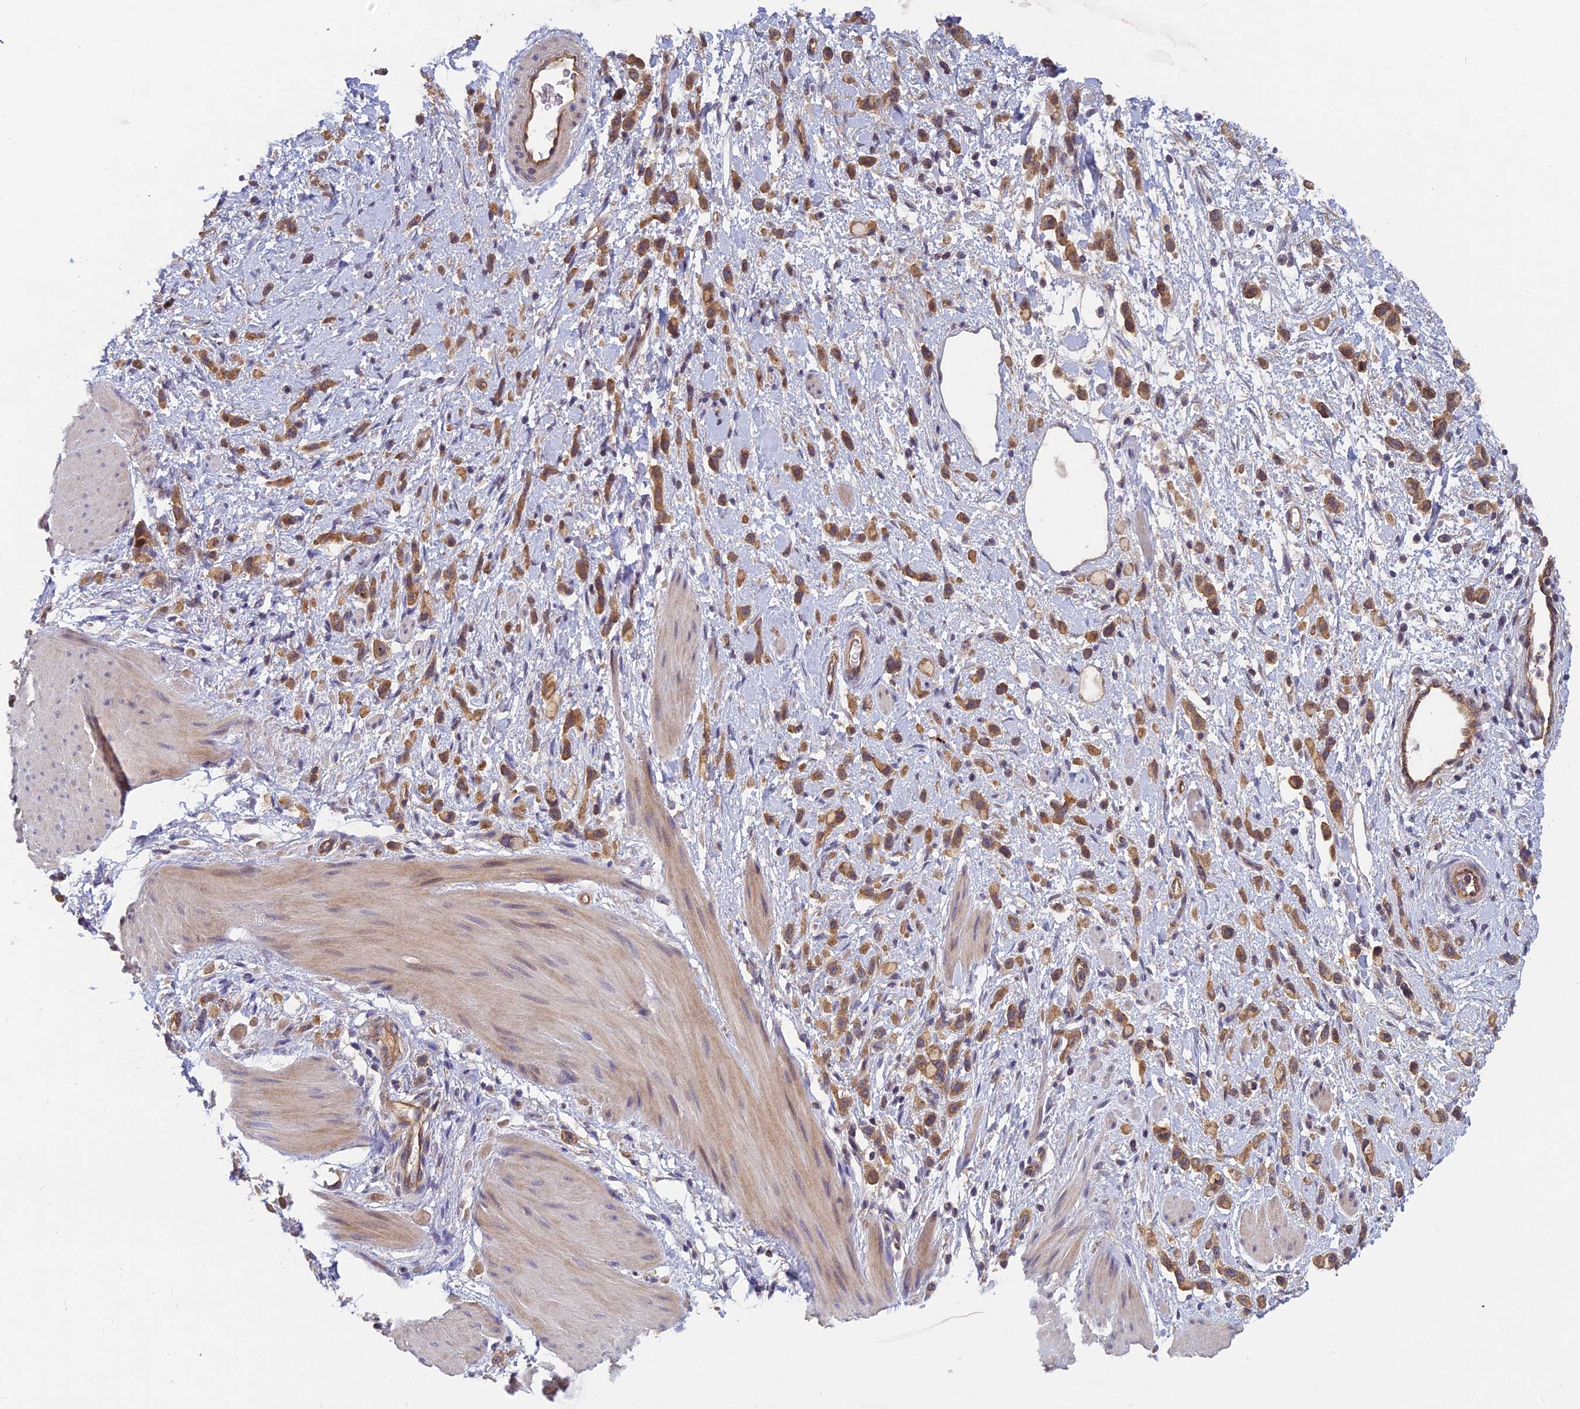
{"staining": {"intensity": "moderate", "quantity": ">75%", "location": "cytoplasmic/membranous"}, "tissue": "stomach cancer", "cell_type": "Tumor cells", "image_type": "cancer", "snomed": [{"axis": "morphology", "description": "Adenocarcinoma, NOS"}, {"axis": "topography", "description": "Stomach"}], "caption": "This is an image of immunohistochemistry staining of adenocarcinoma (stomach), which shows moderate staining in the cytoplasmic/membranous of tumor cells.", "gene": "PIKFYVE", "patient": {"sex": "female", "age": 65}}